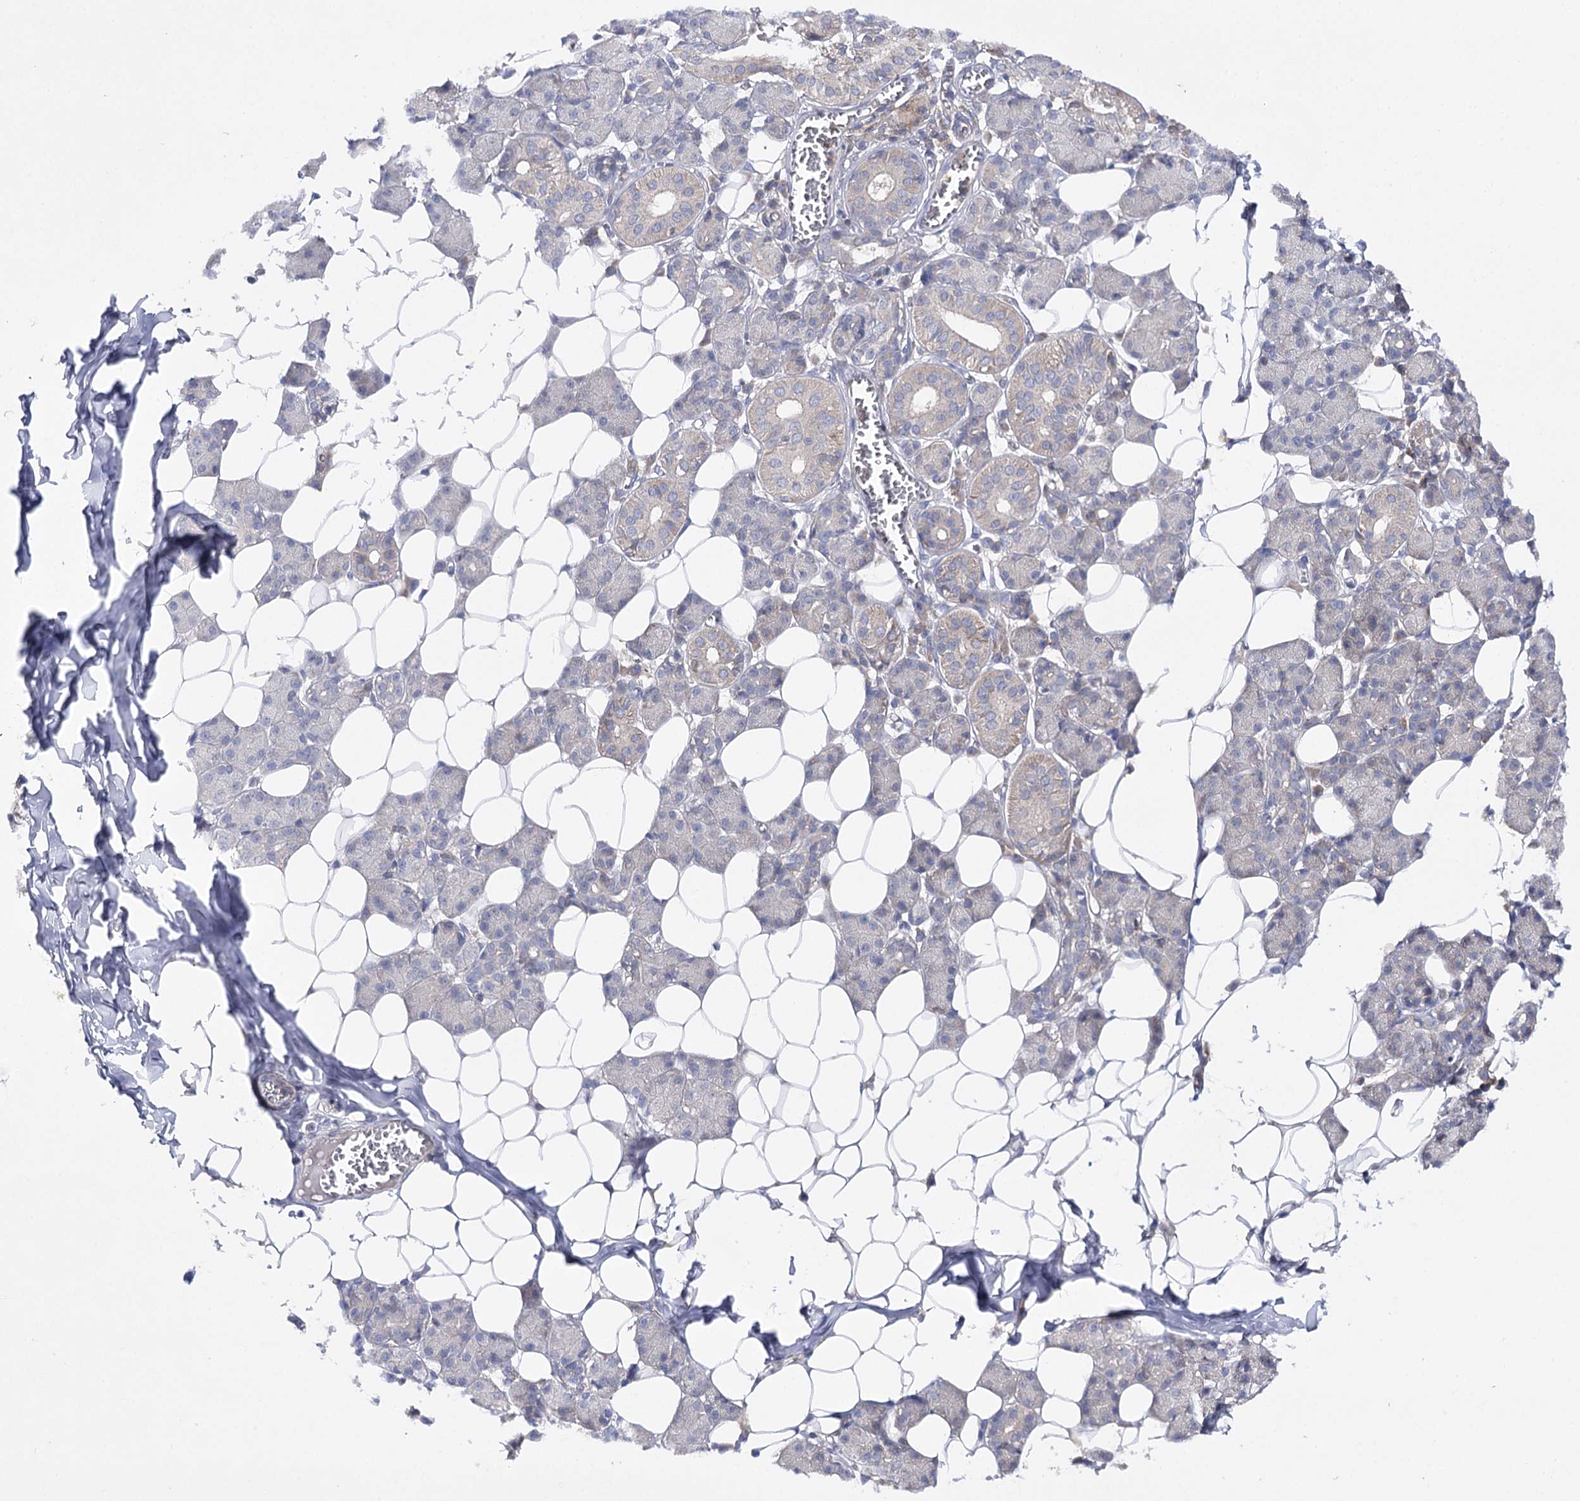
{"staining": {"intensity": "weak", "quantity": "<25%", "location": "cytoplasmic/membranous"}, "tissue": "salivary gland", "cell_type": "Glandular cells", "image_type": "normal", "snomed": [{"axis": "morphology", "description": "Normal tissue, NOS"}, {"axis": "topography", "description": "Salivary gland"}], "caption": "An immunohistochemistry (IHC) image of benign salivary gland is shown. There is no staining in glandular cells of salivary gland. Brightfield microscopy of immunohistochemistry stained with DAB (brown) and hematoxylin (blue), captured at high magnification.", "gene": "BCR", "patient": {"sex": "female", "age": 33}}